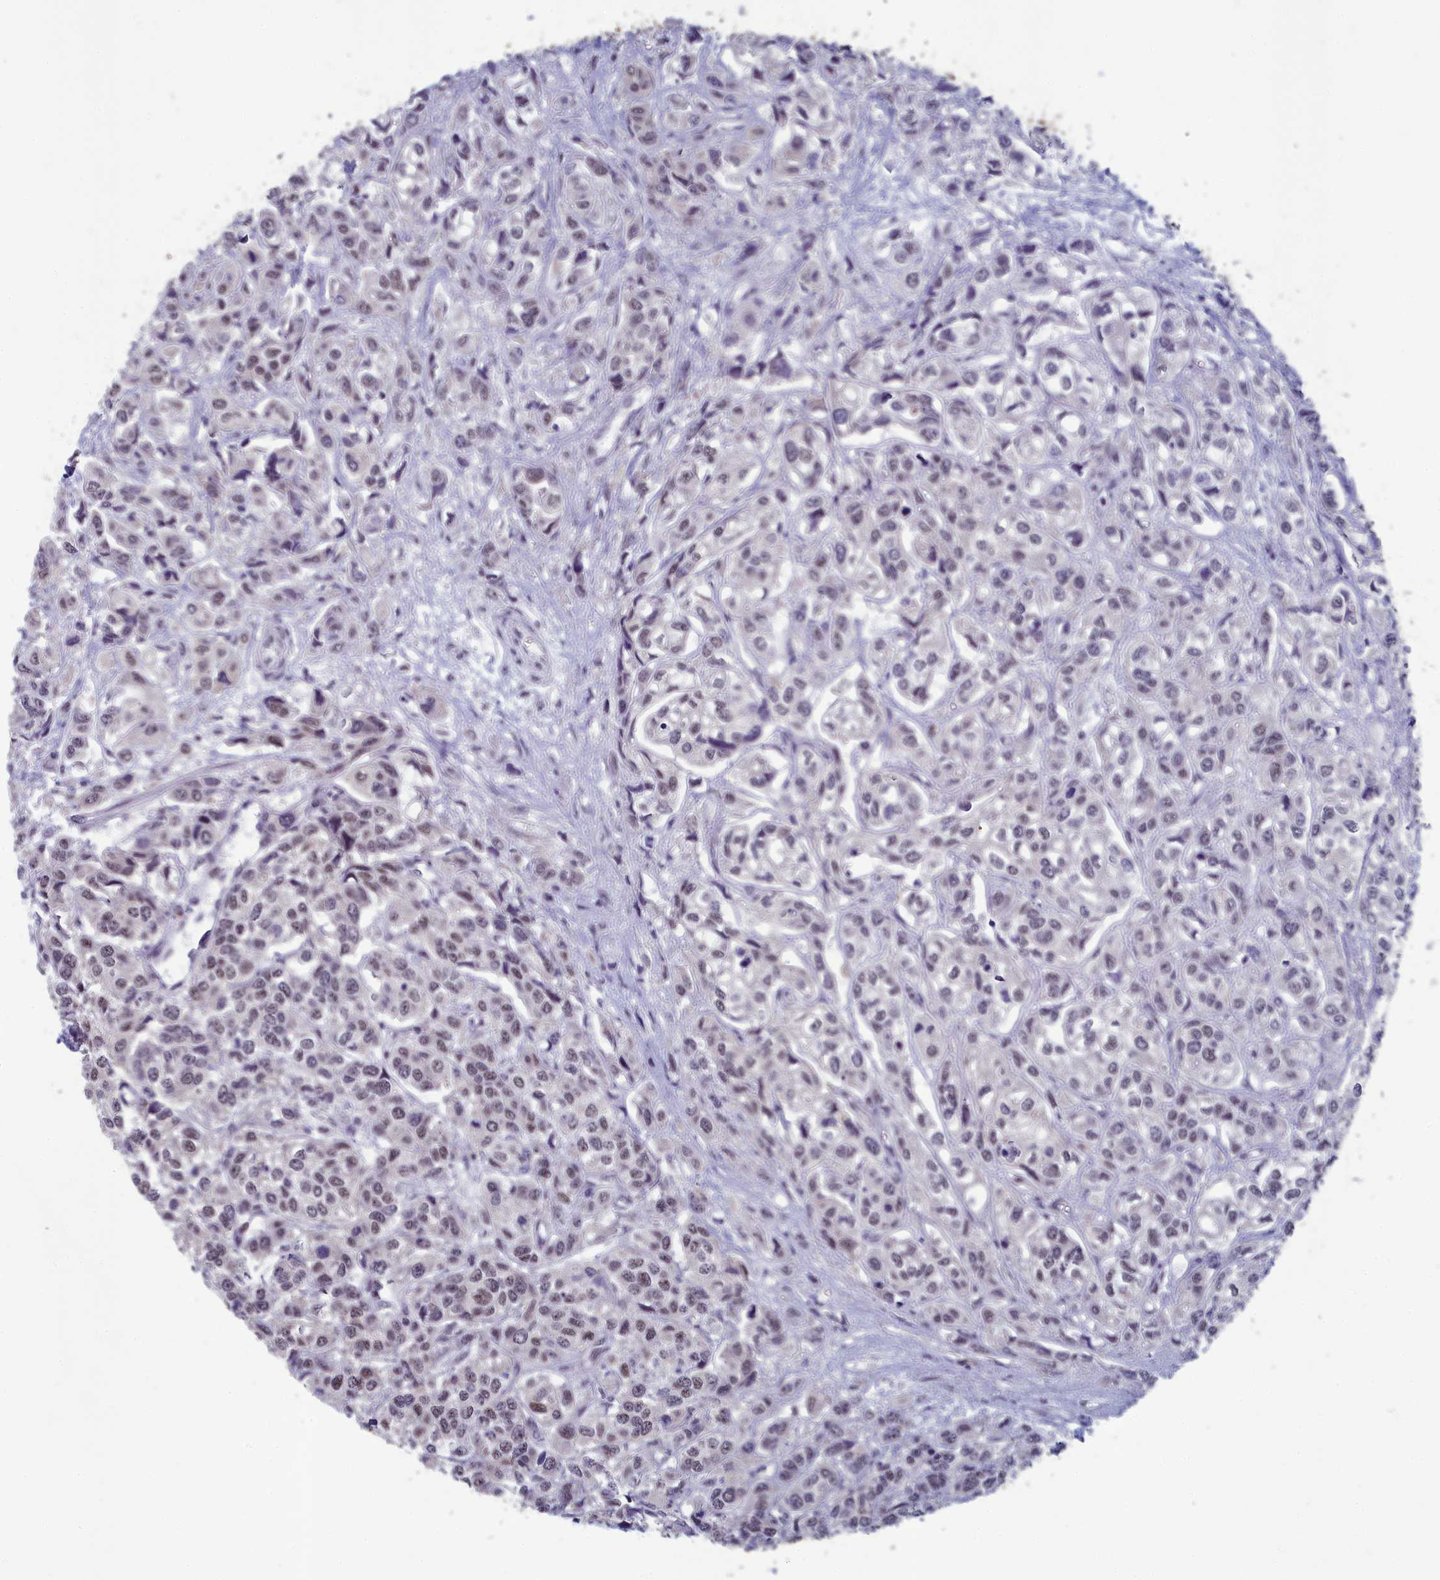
{"staining": {"intensity": "weak", "quantity": "25%-75%", "location": "nuclear"}, "tissue": "urothelial cancer", "cell_type": "Tumor cells", "image_type": "cancer", "snomed": [{"axis": "morphology", "description": "Urothelial carcinoma, High grade"}, {"axis": "topography", "description": "Urinary bladder"}], "caption": "Protein expression analysis of urothelial carcinoma (high-grade) displays weak nuclear staining in about 25%-75% of tumor cells. The staining was performed using DAB to visualize the protein expression in brown, while the nuclei were stained in blue with hematoxylin (Magnification: 20x).", "gene": "MT-CO3", "patient": {"sex": "male", "age": 67}}